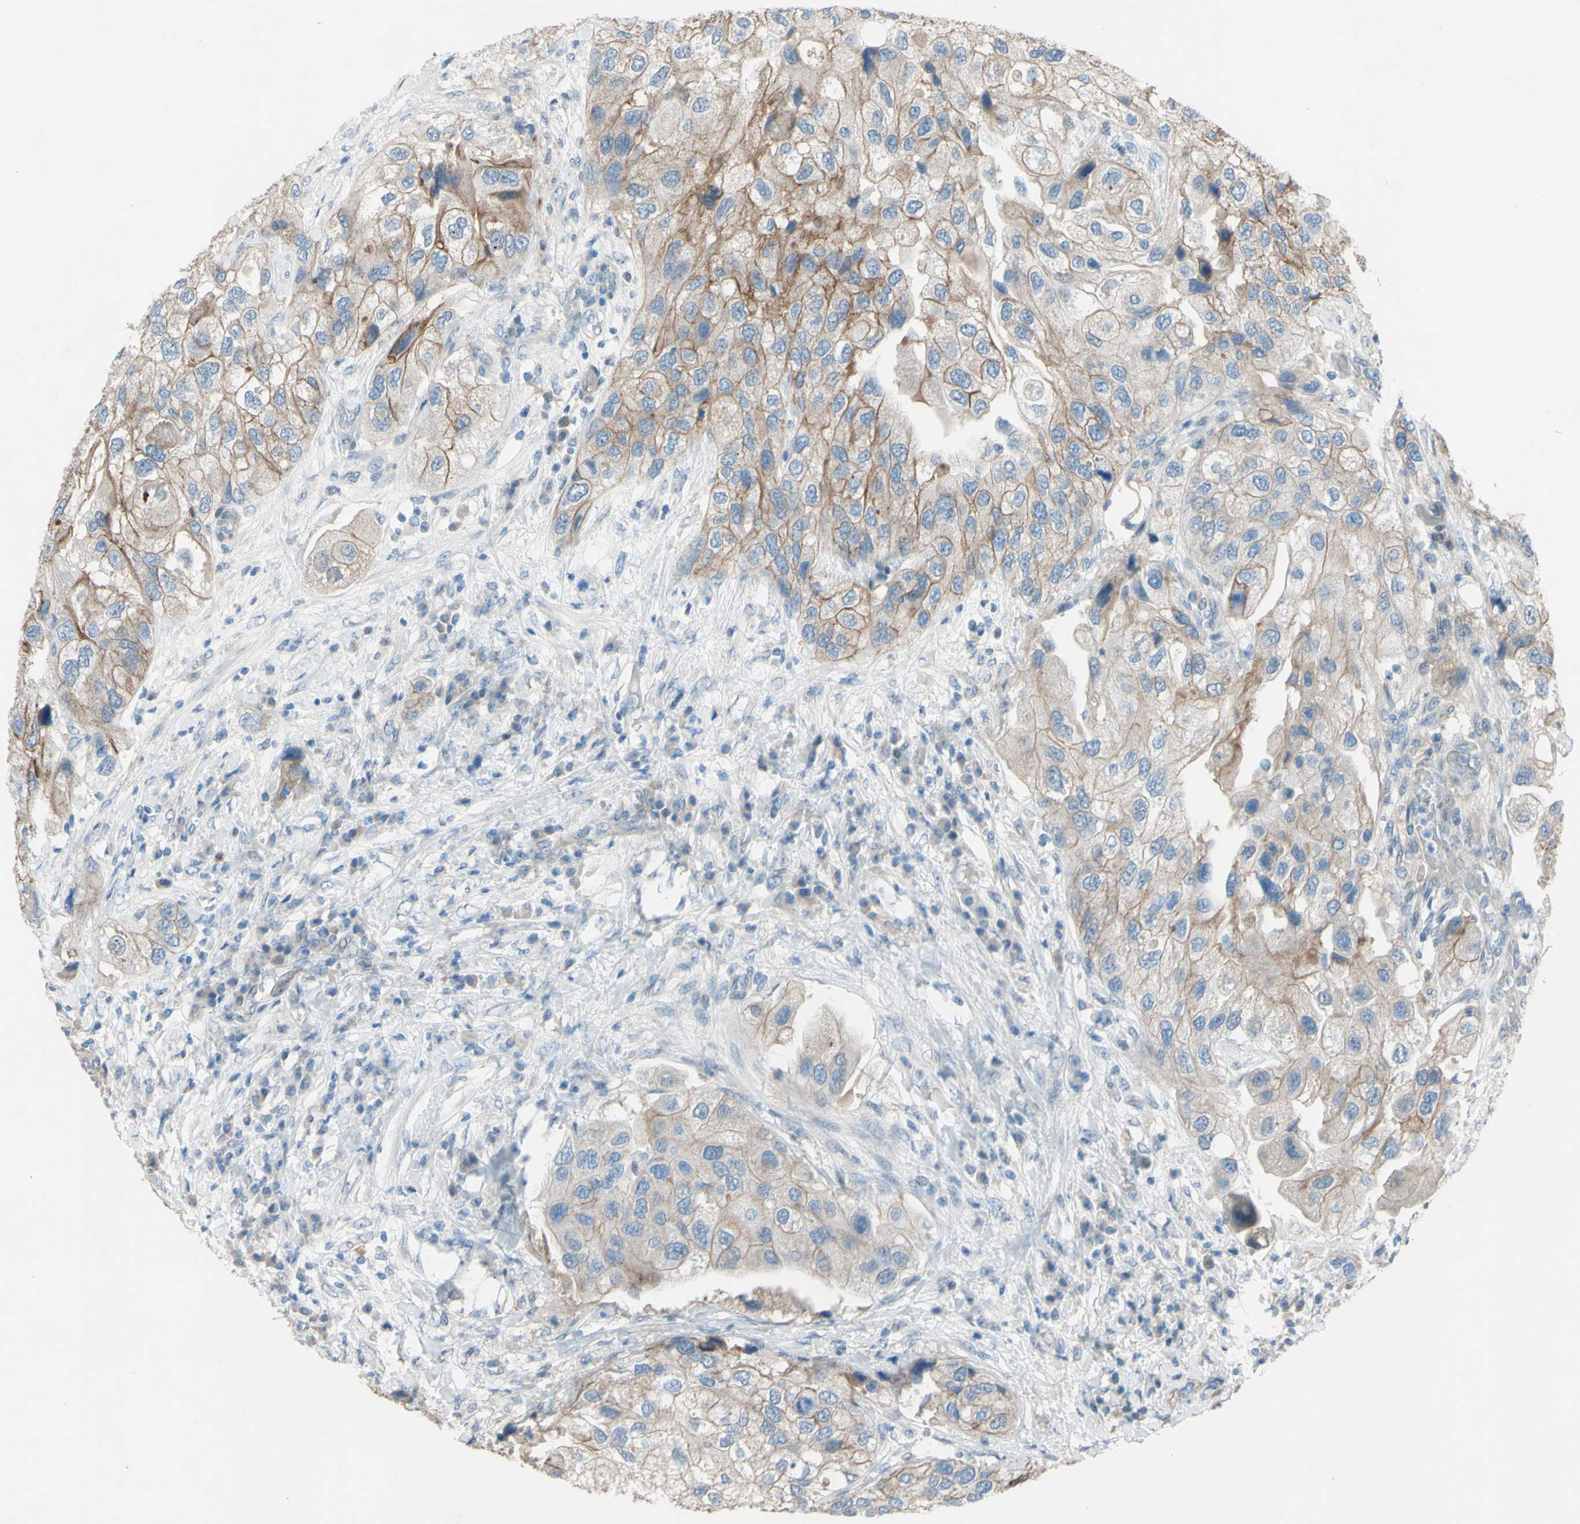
{"staining": {"intensity": "moderate", "quantity": ">75%", "location": "cytoplasmic/membranous"}, "tissue": "urothelial cancer", "cell_type": "Tumor cells", "image_type": "cancer", "snomed": [{"axis": "morphology", "description": "Urothelial carcinoma, High grade"}, {"axis": "topography", "description": "Urinary bladder"}], "caption": "Urothelial cancer tissue displays moderate cytoplasmic/membranous staining in about >75% of tumor cells, visualized by immunohistochemistry.", "gene": "CDCP1", "patient": {"sex": "female", "age": 64}}